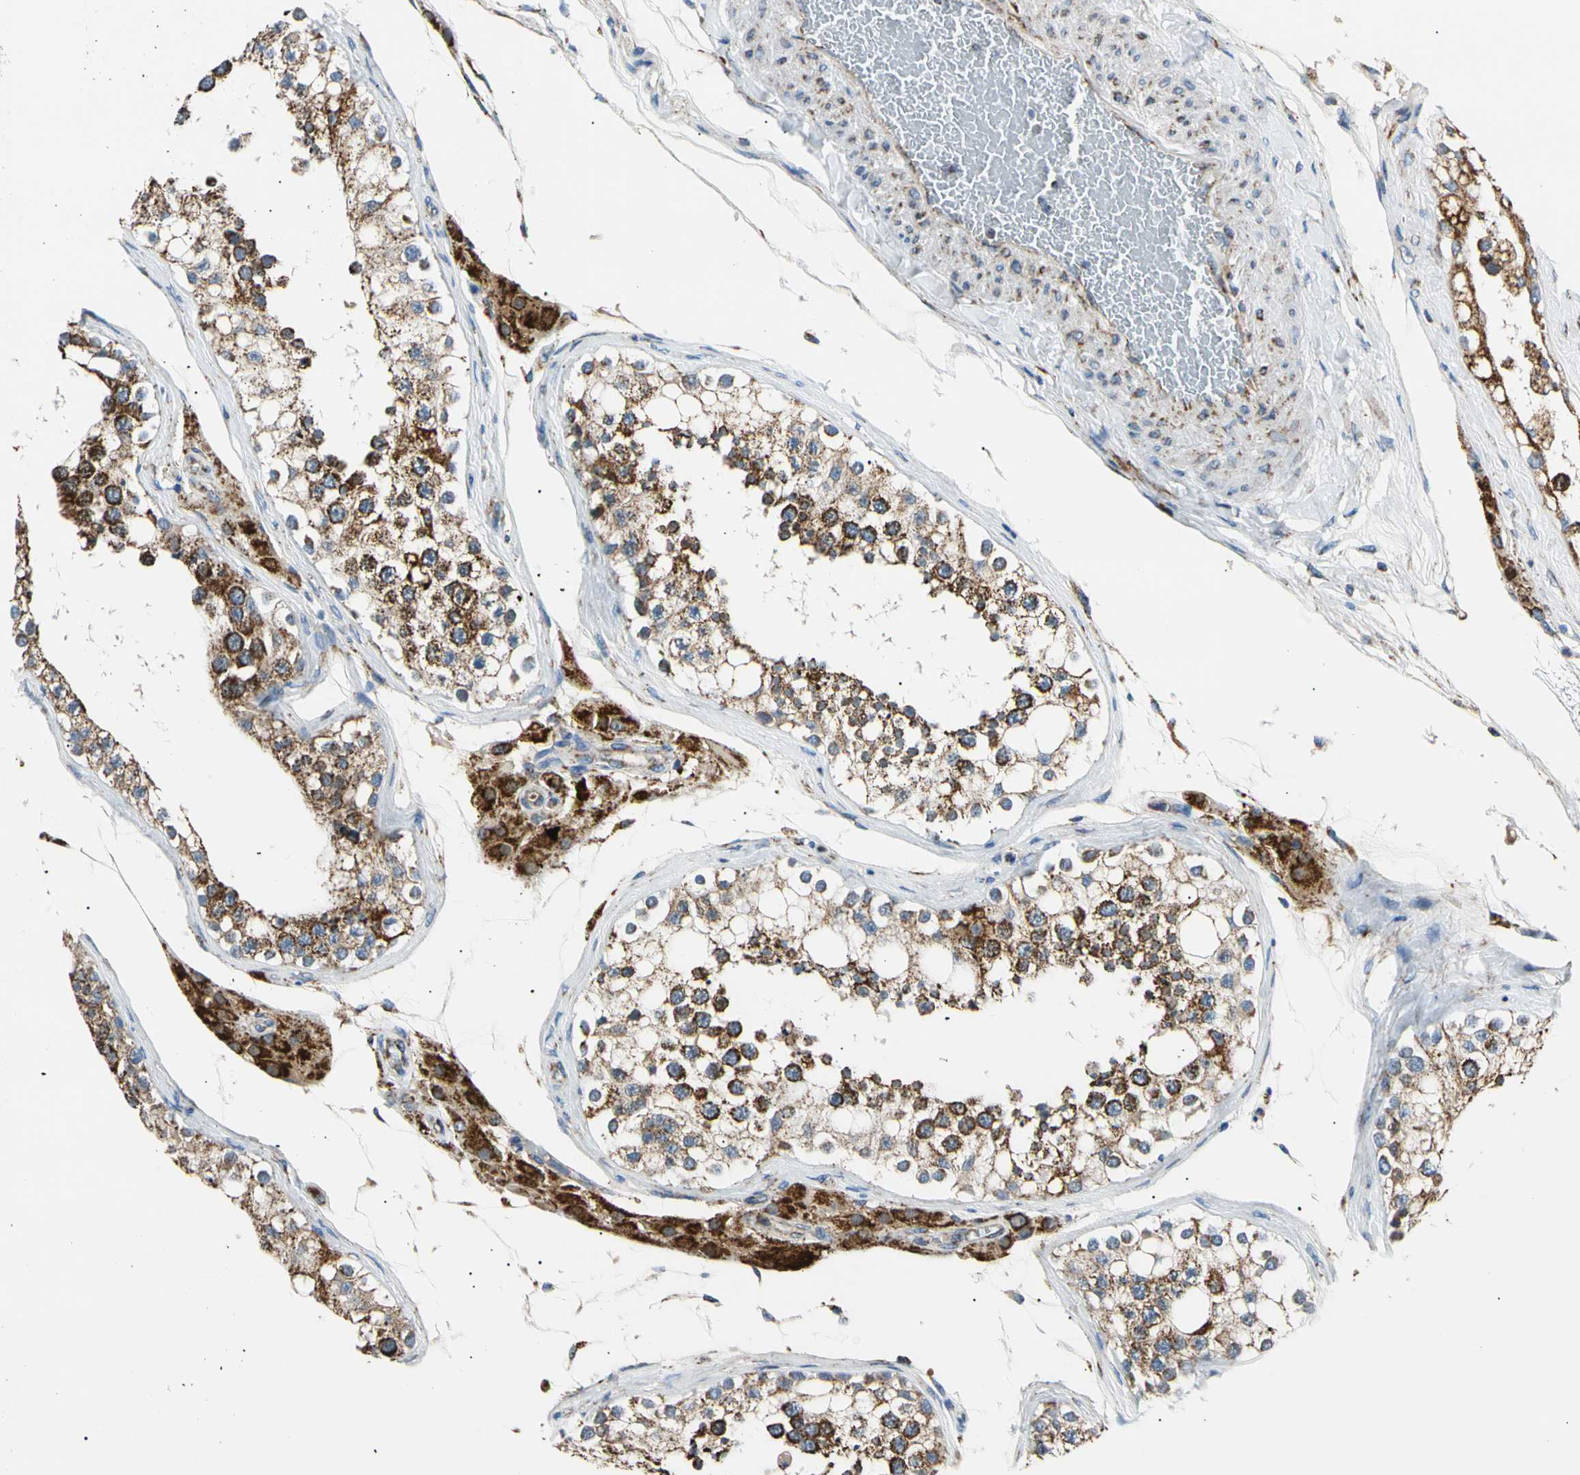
{"staining": {"intensity": "strong", "quantity": ">75%", "location": "cytoplasmic/membranous"}, "tissue": "testis", "cell_type": "Cells in seminiferous ducts", "image_type": "normal", "snomed": [{"axis": "morphology", "description": "Normal tissue, NOS"}, {"axis": "topography", "description": "Testis"}], "caption": "High-power microscopy captured an immunohistochemistry (IHC) histopathology image of normal testis, revealing strong cytoplasmic/membranous positivity in approximately >75% of cells in seminiferous ducts.", "gene": "ACAT1", "patient": {"sex": "male", "age": 68}}